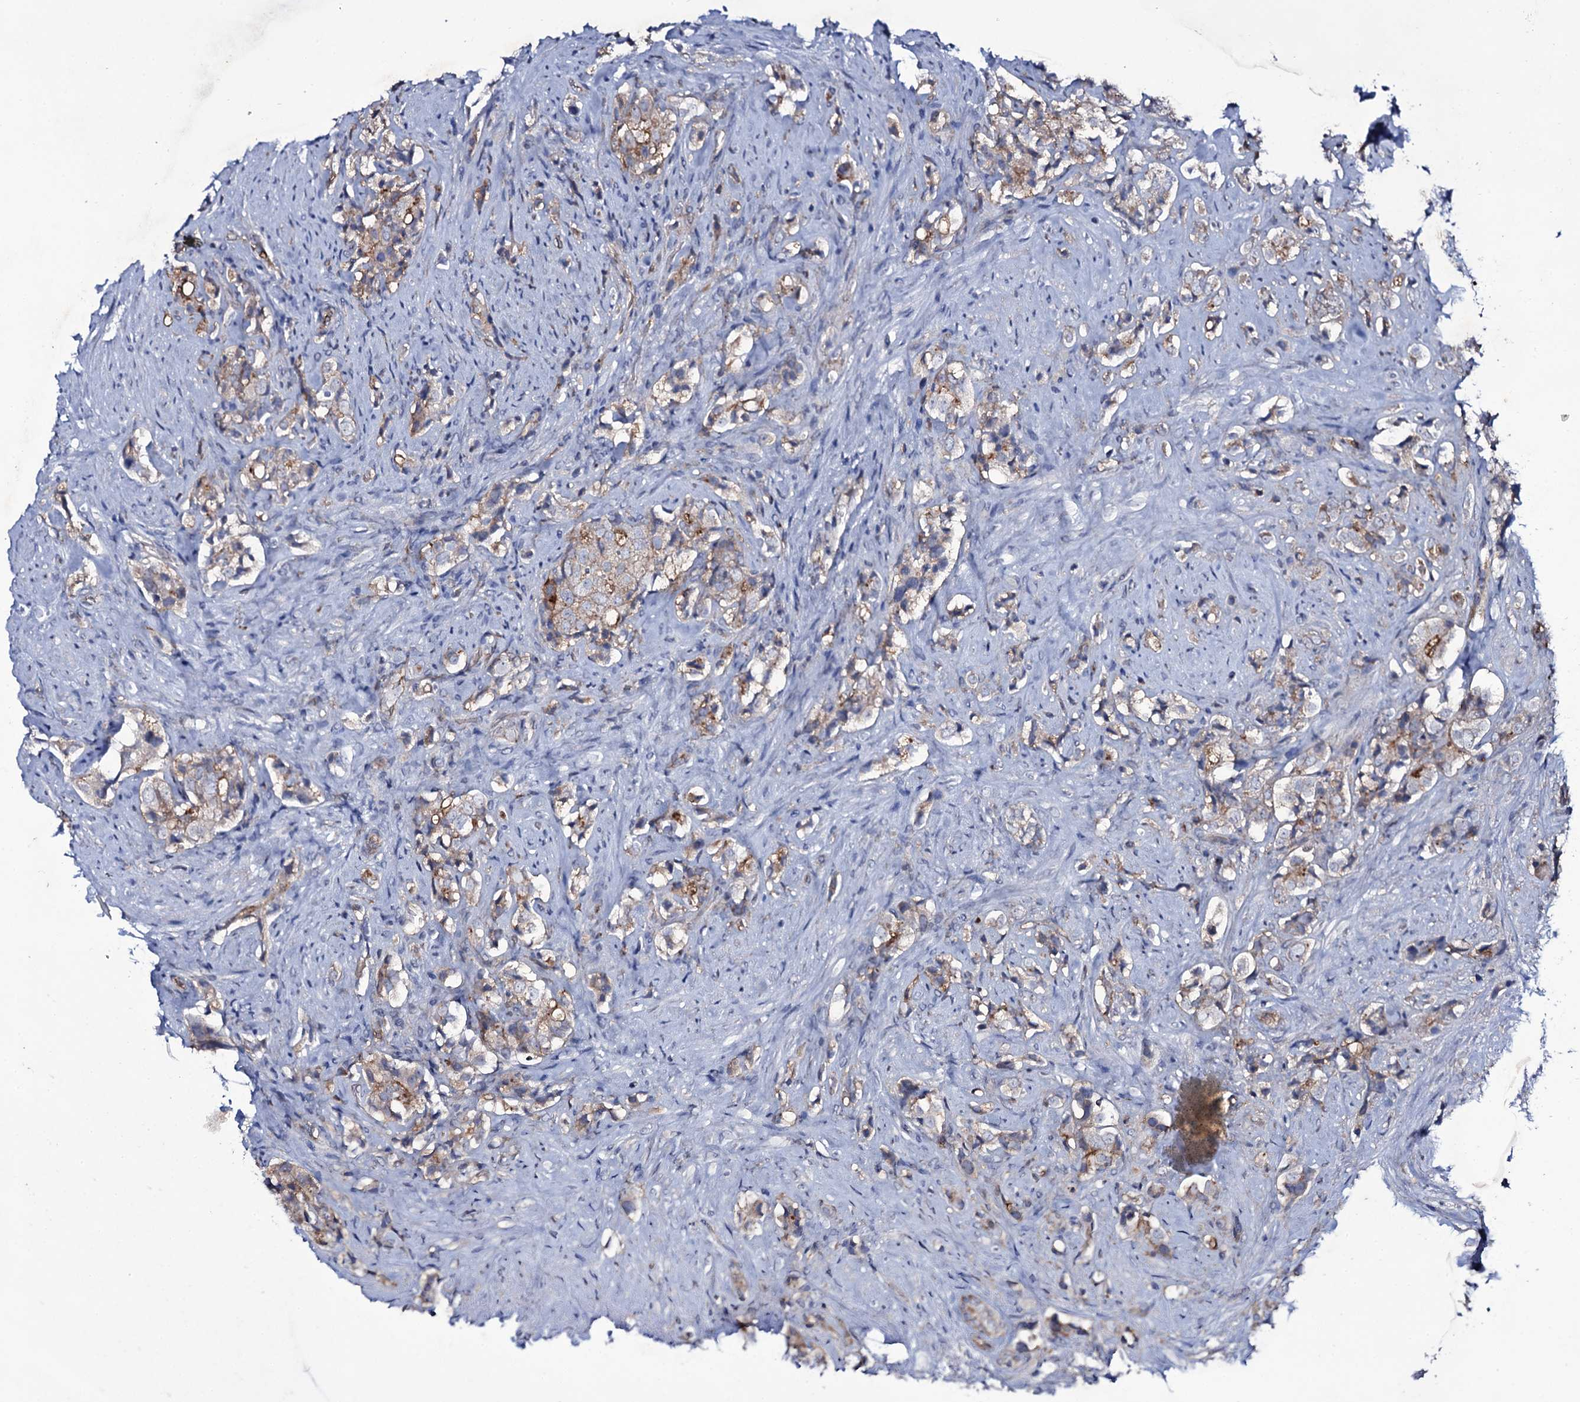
{"staining": {"intensity": "weak", "quantity": ">75%", "location": "cytoplasmic/membranous"}, "tissue": "prostate cancer", "cell_type": "Tumor cells", "image_type": "cancer", "snomed": [{"axis": "morphology", "description": "Adenocarcinoma, High grade"}, {"axis": "topography", "description": "Prostate"}], "caption": "Protein expression analysis of prostate high-grade adenocarcinoma displays weak cytoplasmic/membranous positivity in about >75% of tumor cells.", "gene": "SNAP23", "patient": {"sex": "male", "age": 65}}